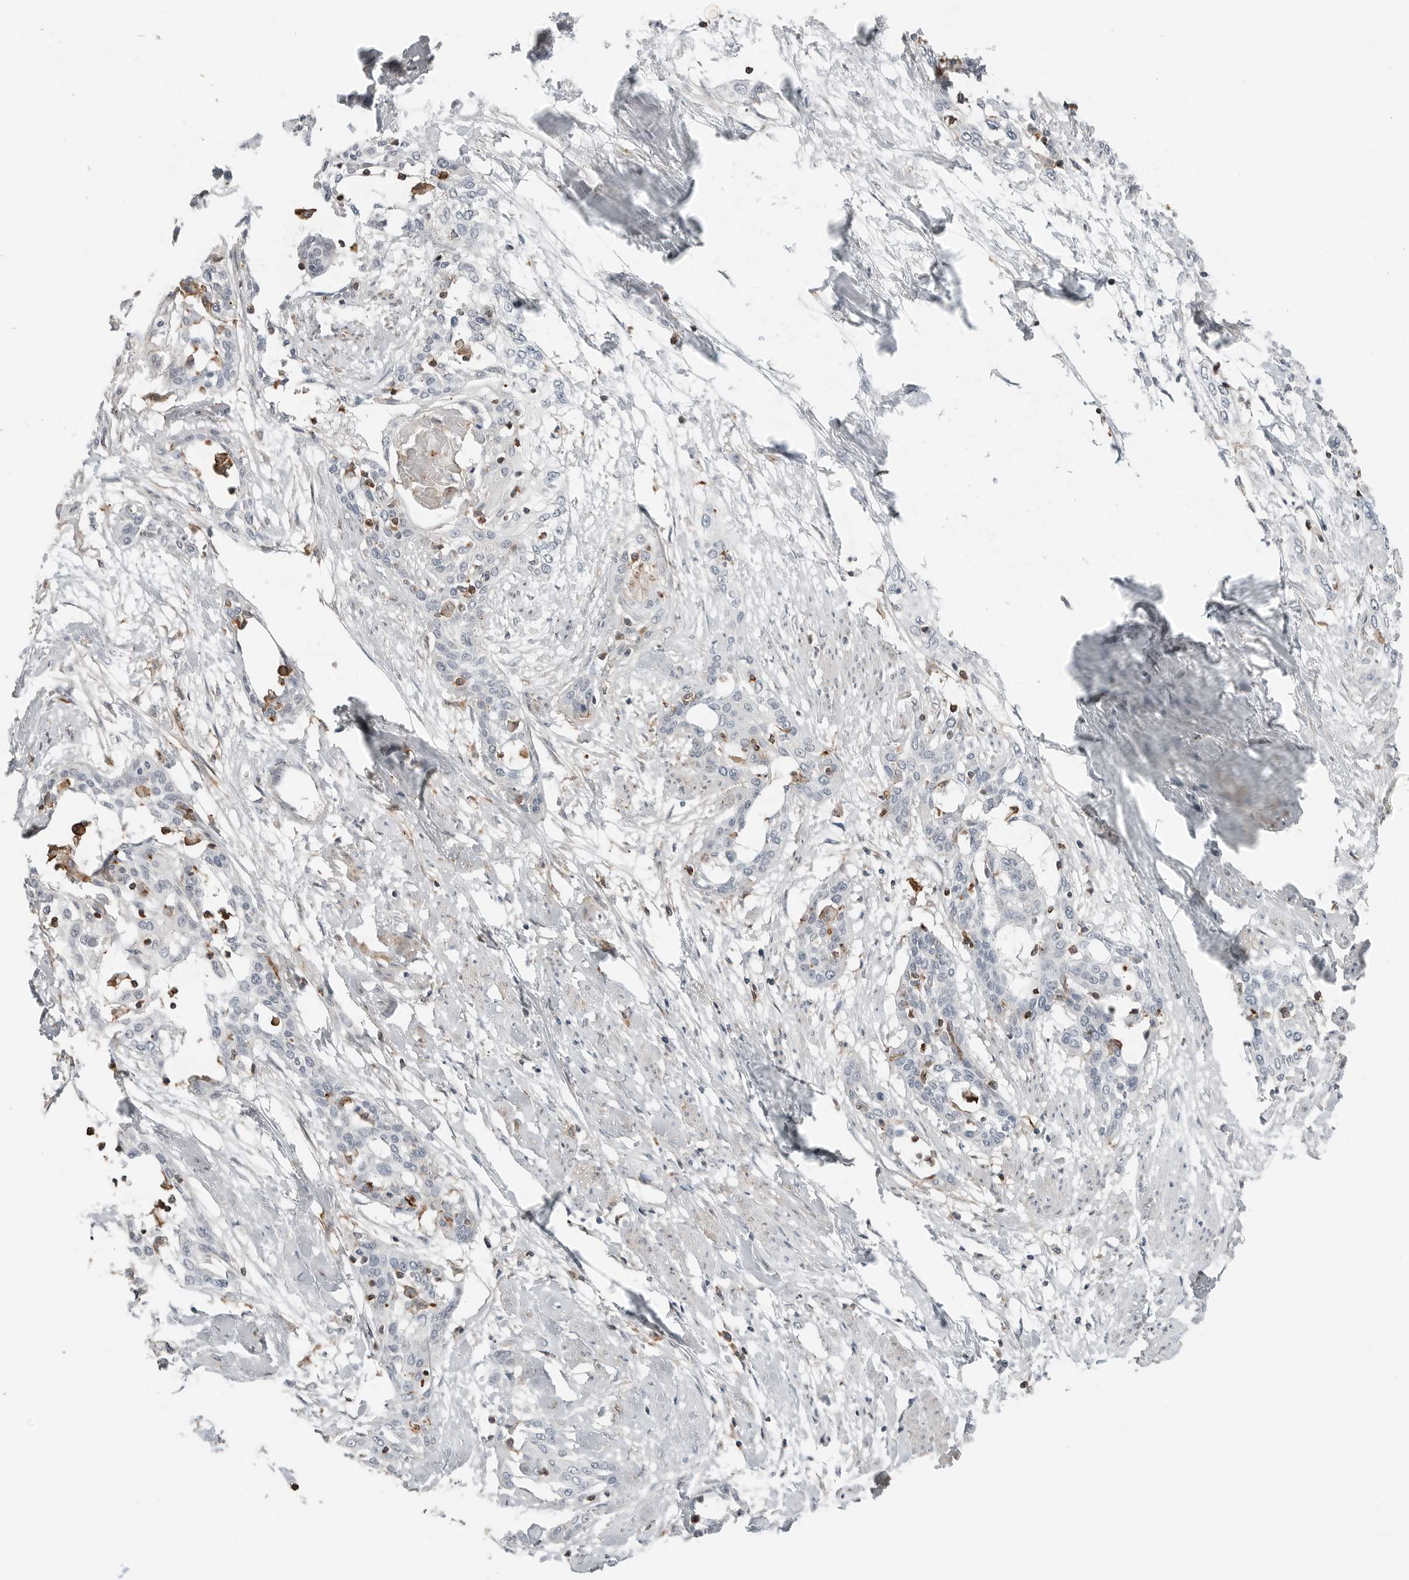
{"staining": {"intensity": "negative", "quantity": "none", "location": "none"}, "tissue": "cervical cancer", "cell_type": "Tumor cells", "image_type": "cancer", "snomed": [{"axis": "morphology", "description": "Squamous cell carcinoma, NOS"}, {"axis": "topography", "description": "Cervix"}], "caption": "Tumor cells show no significant staining in cervical squamous cell carcinoma. (Stains: DAB (3,3'-diaminobenzidine) immunohistochemistry with hematoxylin counter stain, Microscopy: brightfield microscopy at high magnification).", "gene": "LEFTY2", "patient": {"sex": "female", "age": 57}}